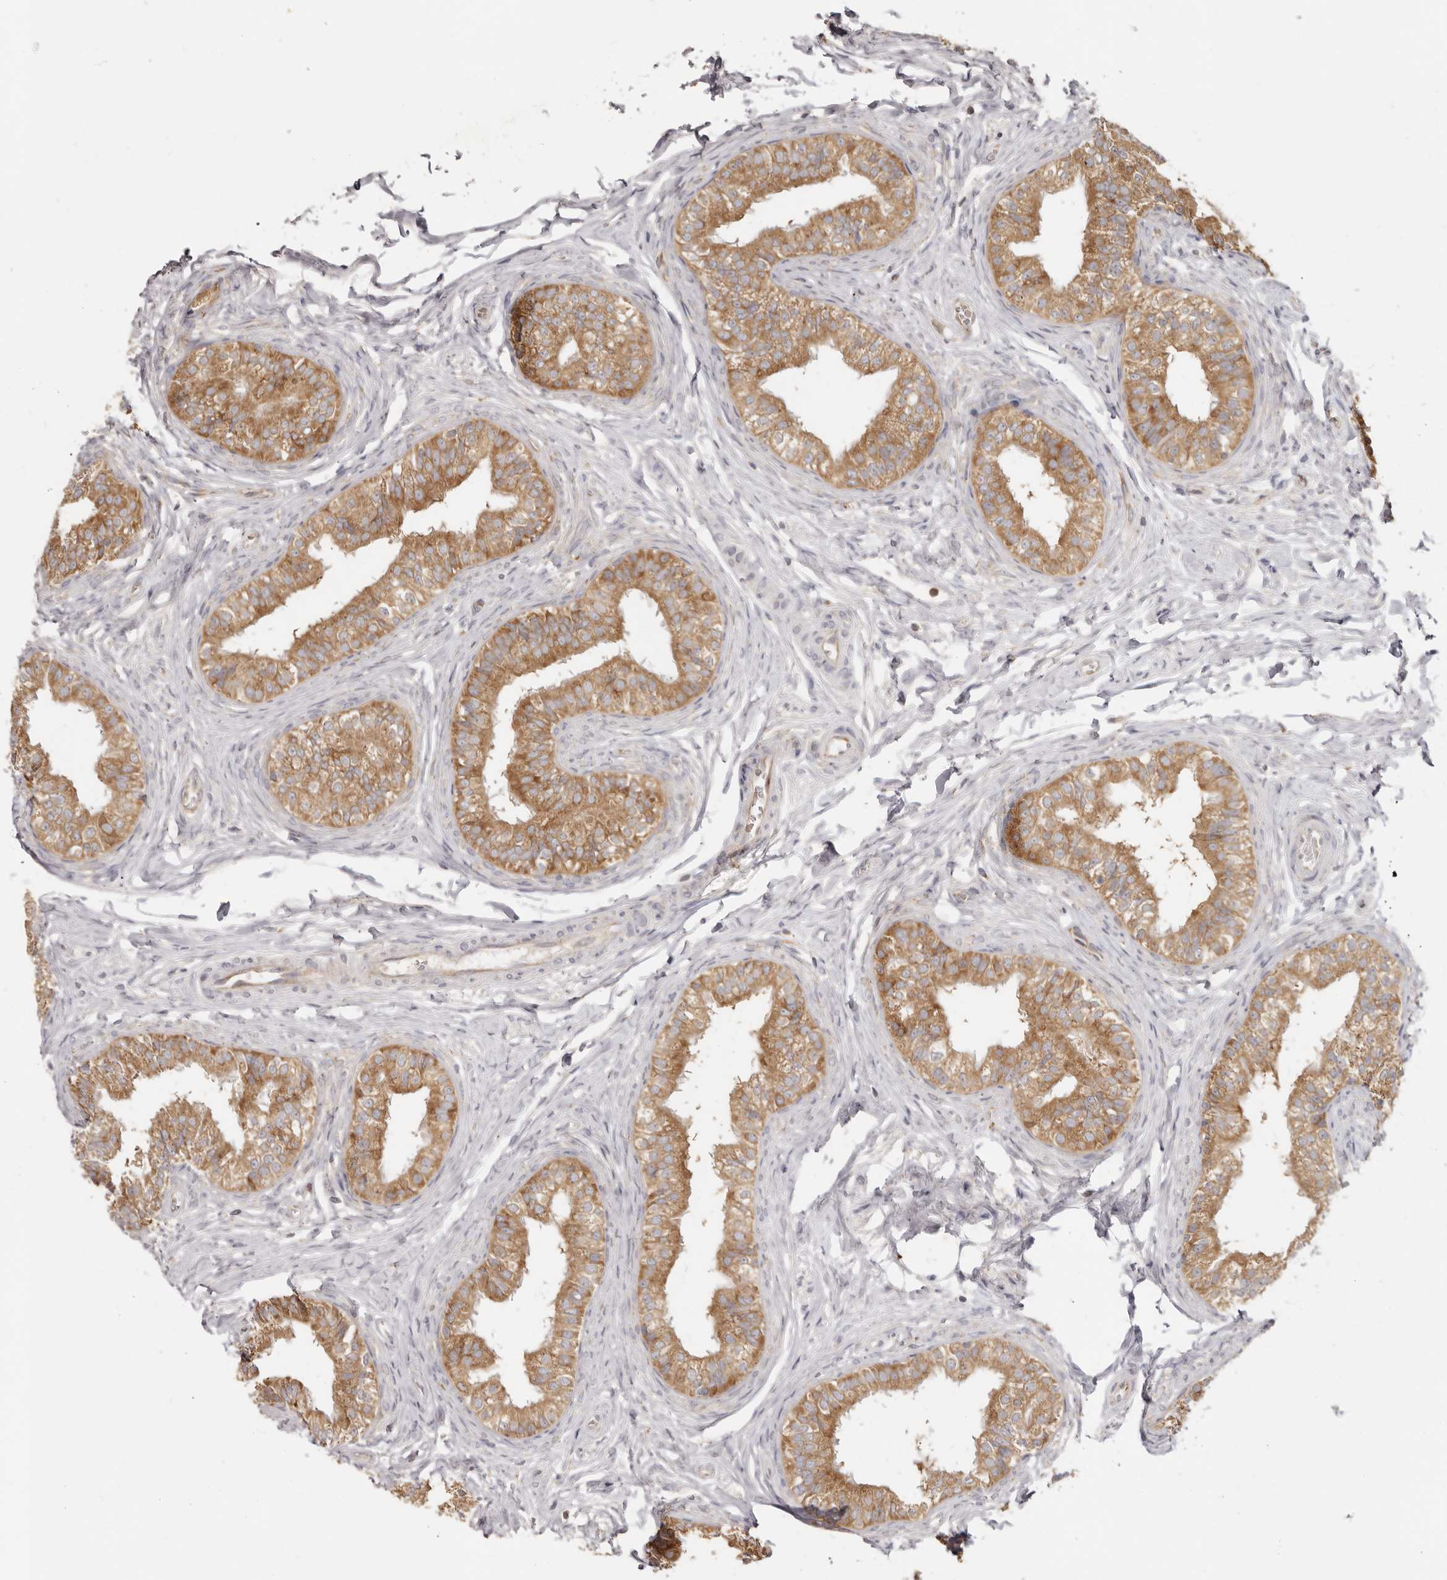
{"staining": {"intensity": "moderate", "quantity": ">75%", "location": "cytoplasmic/membranous"}, "tissue": "epididymis", "cell_type": "Glandular cells", "image_type": "normal", "snomed": [{"axis": "morphology", "description": "Normal tissue, NOS"}, {"axis": "topography", "description": "Epididymis"}], "caption": "A brown stain shows moderate cytoplasmic/membranous staining of a protein in glandular cells of normal human epididymis. The protein is shown in brown color, while the nuclei are stained blue.", "gene": "EEF1E1", "patient": {"sex": "male", "age": 49}}